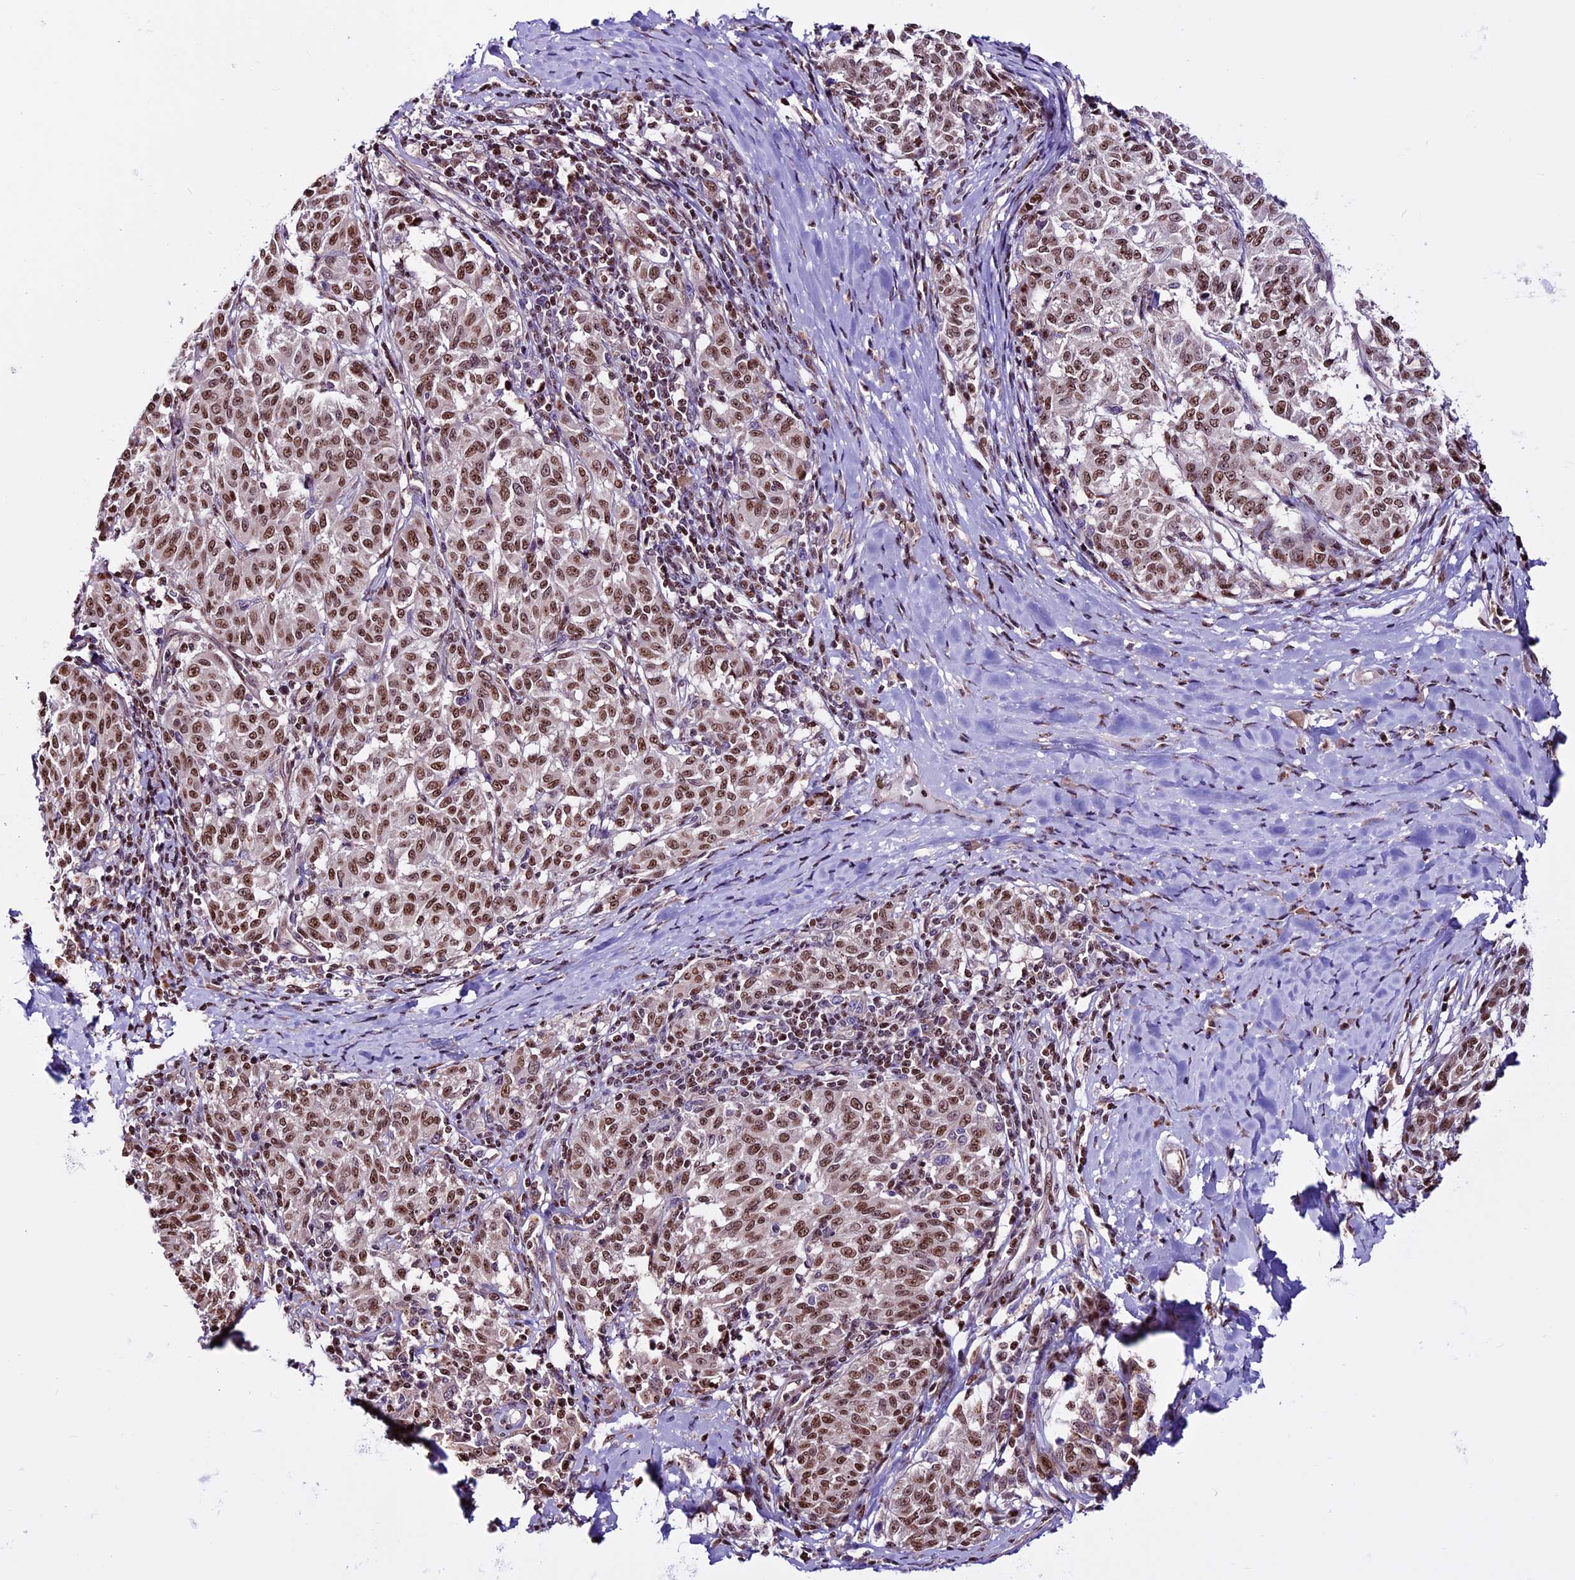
{"staining": {"intensity": "moderate", "quantity": ">75%", "location": "nuclear"}, "tissue": "melanoma", "cell_type": "Tumor cells", "image_type": "cancer", "snomed": [{"axis": "morphology", "description": "Malignant melanoma, NOS"}, {"axis": "topography", "description": "Skin"}], "caption": "Melanoma stained with a protein marker reveals moderate staining in tumor cells.", "gene": "RINL", "patient": {"sex": "female", "age": 72}}